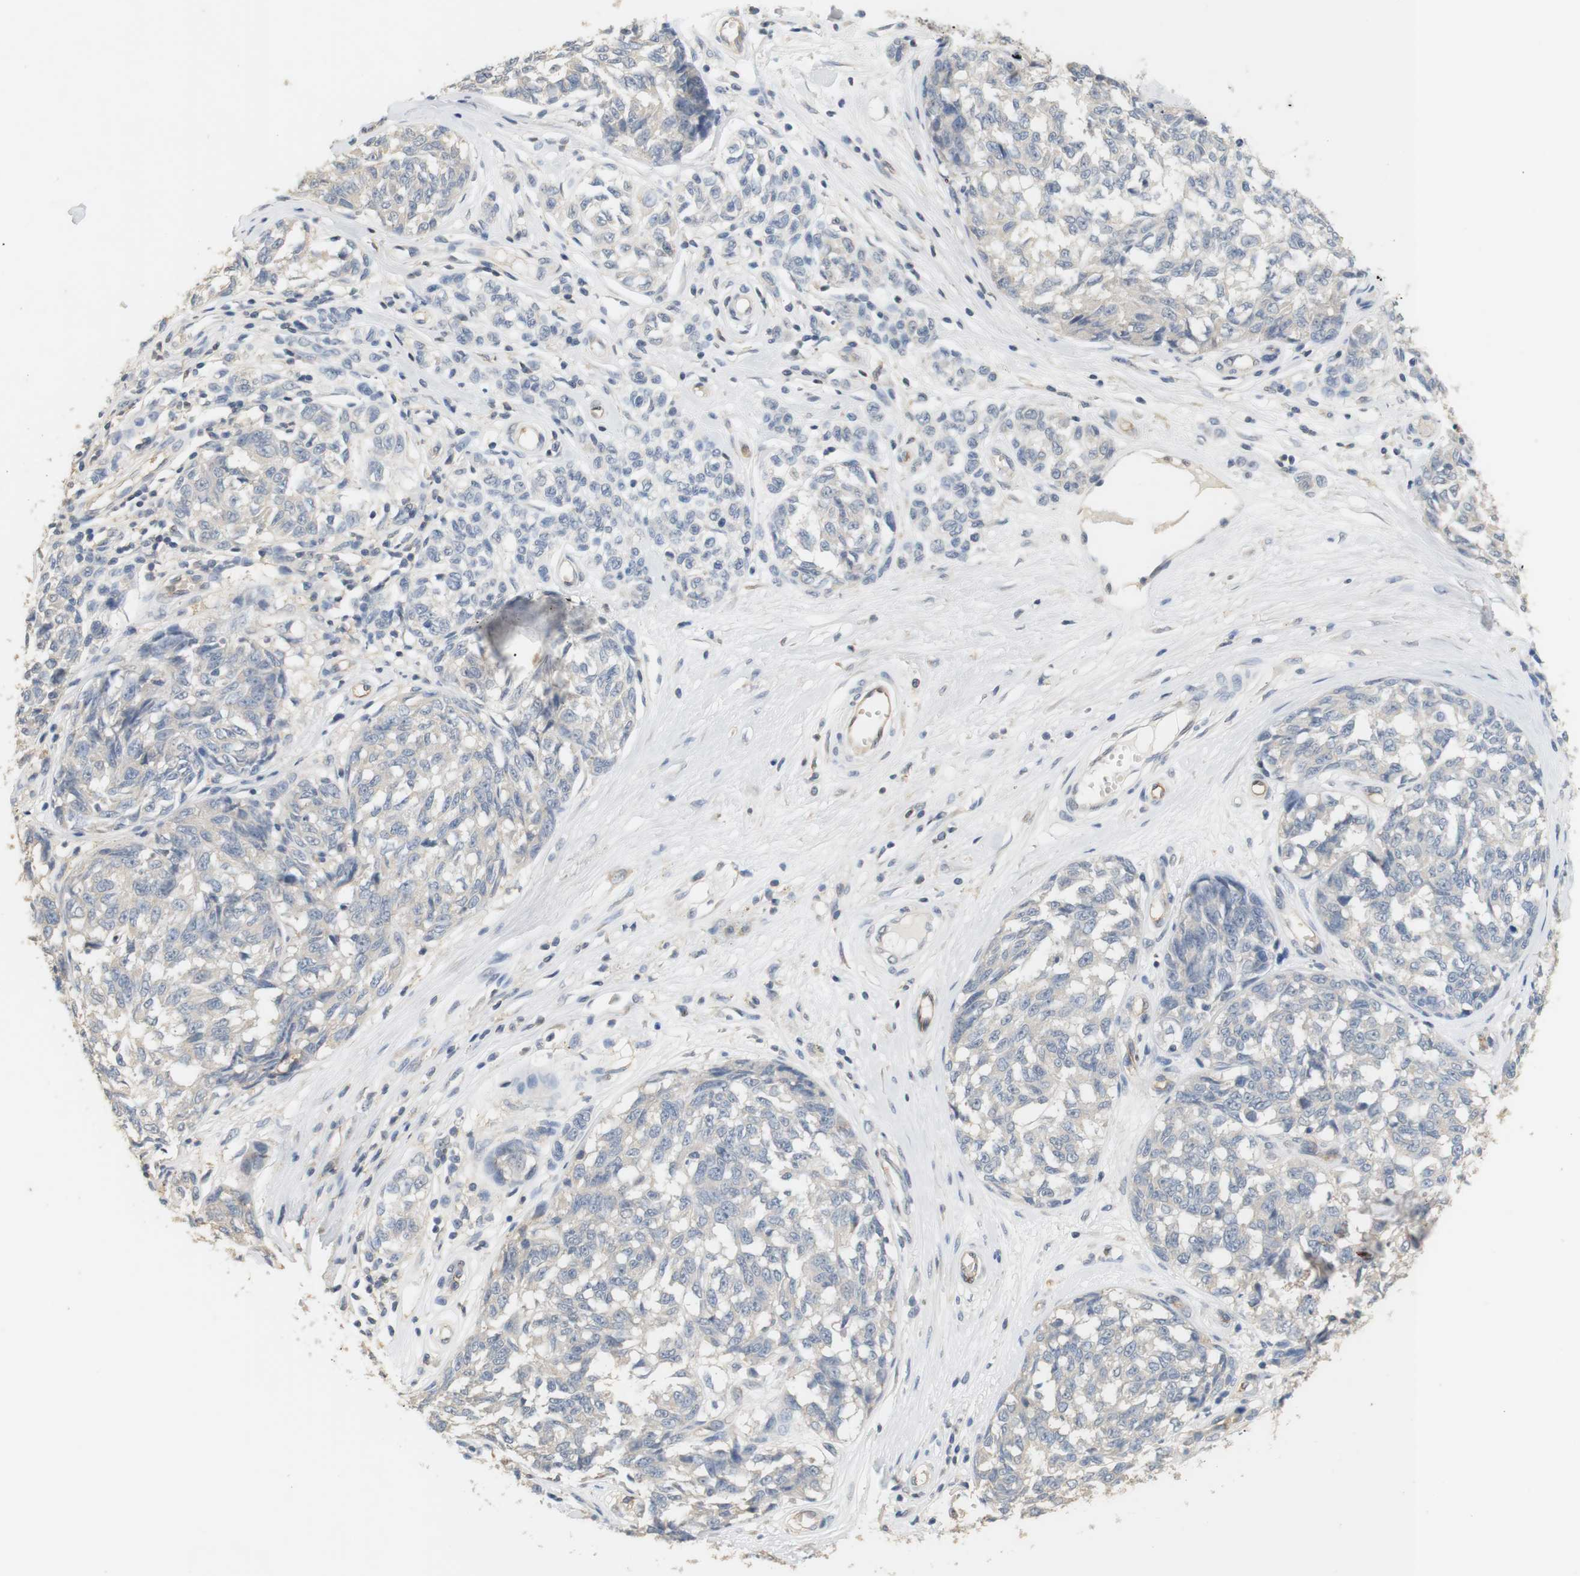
{"staining": {"intensity": "negative", "quantity": "none", "location": "none"}, "tissue": "melanoma", "cell_type": "Tumor cells", "image_type": "cancer", "snomed": [{"axis": "morphology", "description": "Malignant melanoma, NOS"}, {"axis": "topography", "description": "Skin"}], "caption": "An immunohistochemistry (IHC) histopathology image of malignant melanoma is shown. There is no staining in tumor cells of malignant melanoma. (DAB immunohistochemistry with hematoxylin counter stain).", "gene": "OSR1", "patient": {"sex": "female", "age": 64}}